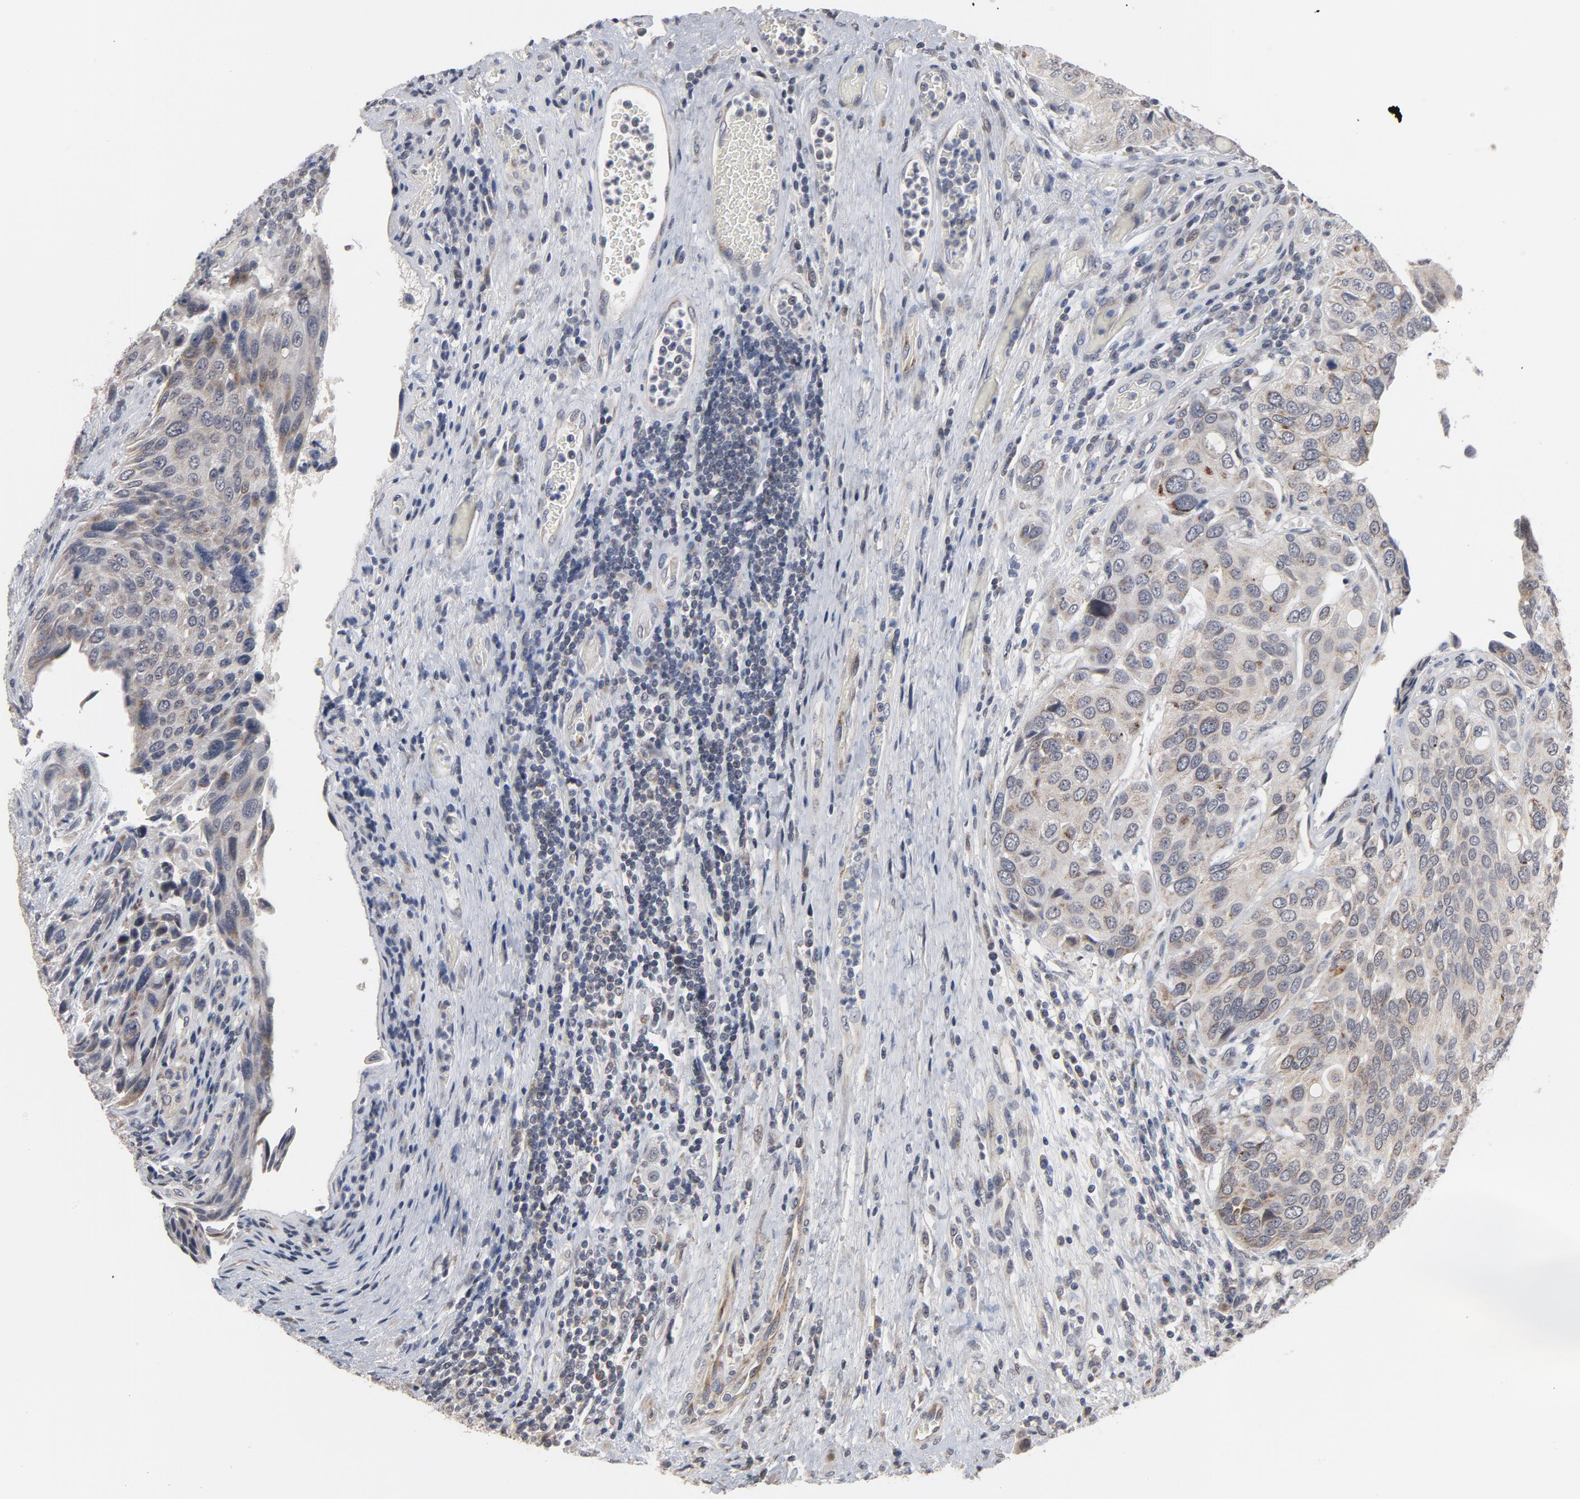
{"staining": {"intensity": "weak", "quantity": "25%-75%", "location": "cytoplasmic/membranous"}, "tissue": "urothelial cancer", "cell_type": "Tumor cells", "image_type": "cancer", "snomed": [{"axis": "morphology", "description": "Urothelial carcinoma, High grade"}, {"axis": "topography", "description": "Urinary bladder"}], "caption": "Weak cytoplasmic/membranous protein positivity is identified in about 25%-75% of tumor cells in urothelial cancer. (DAB IHC, brown staining for protein, blue staining for nuclei).", "gene": "PPP1R1B", "patient": {"sex": "male", "age": 50}}